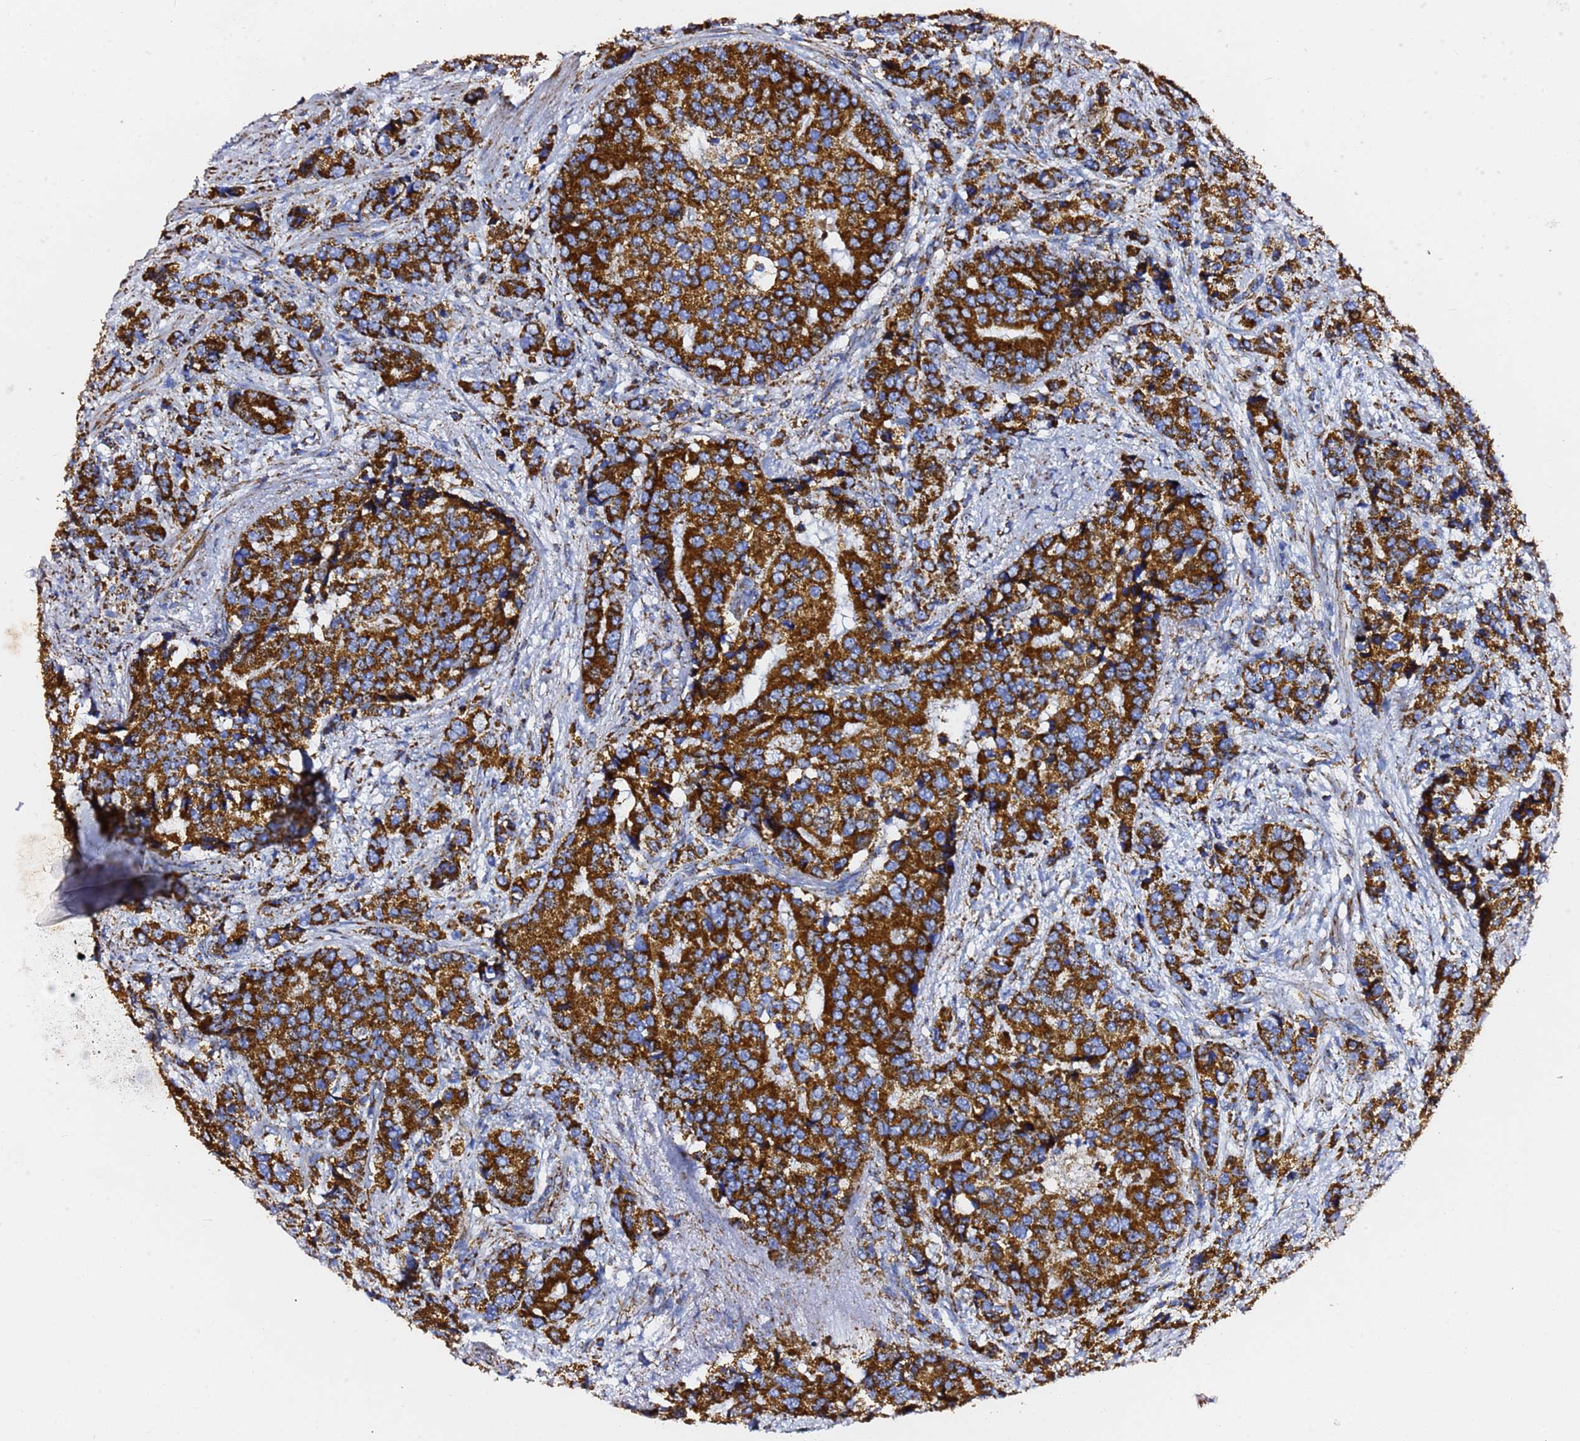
{"staining": {"intensity": "strong", "quantity": ">75%", "location": "cytoplasmic/membranous"}, "tissue": "prostate cancer", "cell_type": "Tumor cells", "image_type": "cancer", "snomed": [{"axis": "morphology", "description": "Adenocarcinoma, High grade"}, {"axis": "topography", "description": "Prostate"}], "caption": "Protein expression by IHC shows strong cytoplasmic/membranous staining in about >75% of tumor cells in prostate adenocarcinoma (high-grade).", "gene": "PHB2", "patient": {"sex": "male", "age": 62}}